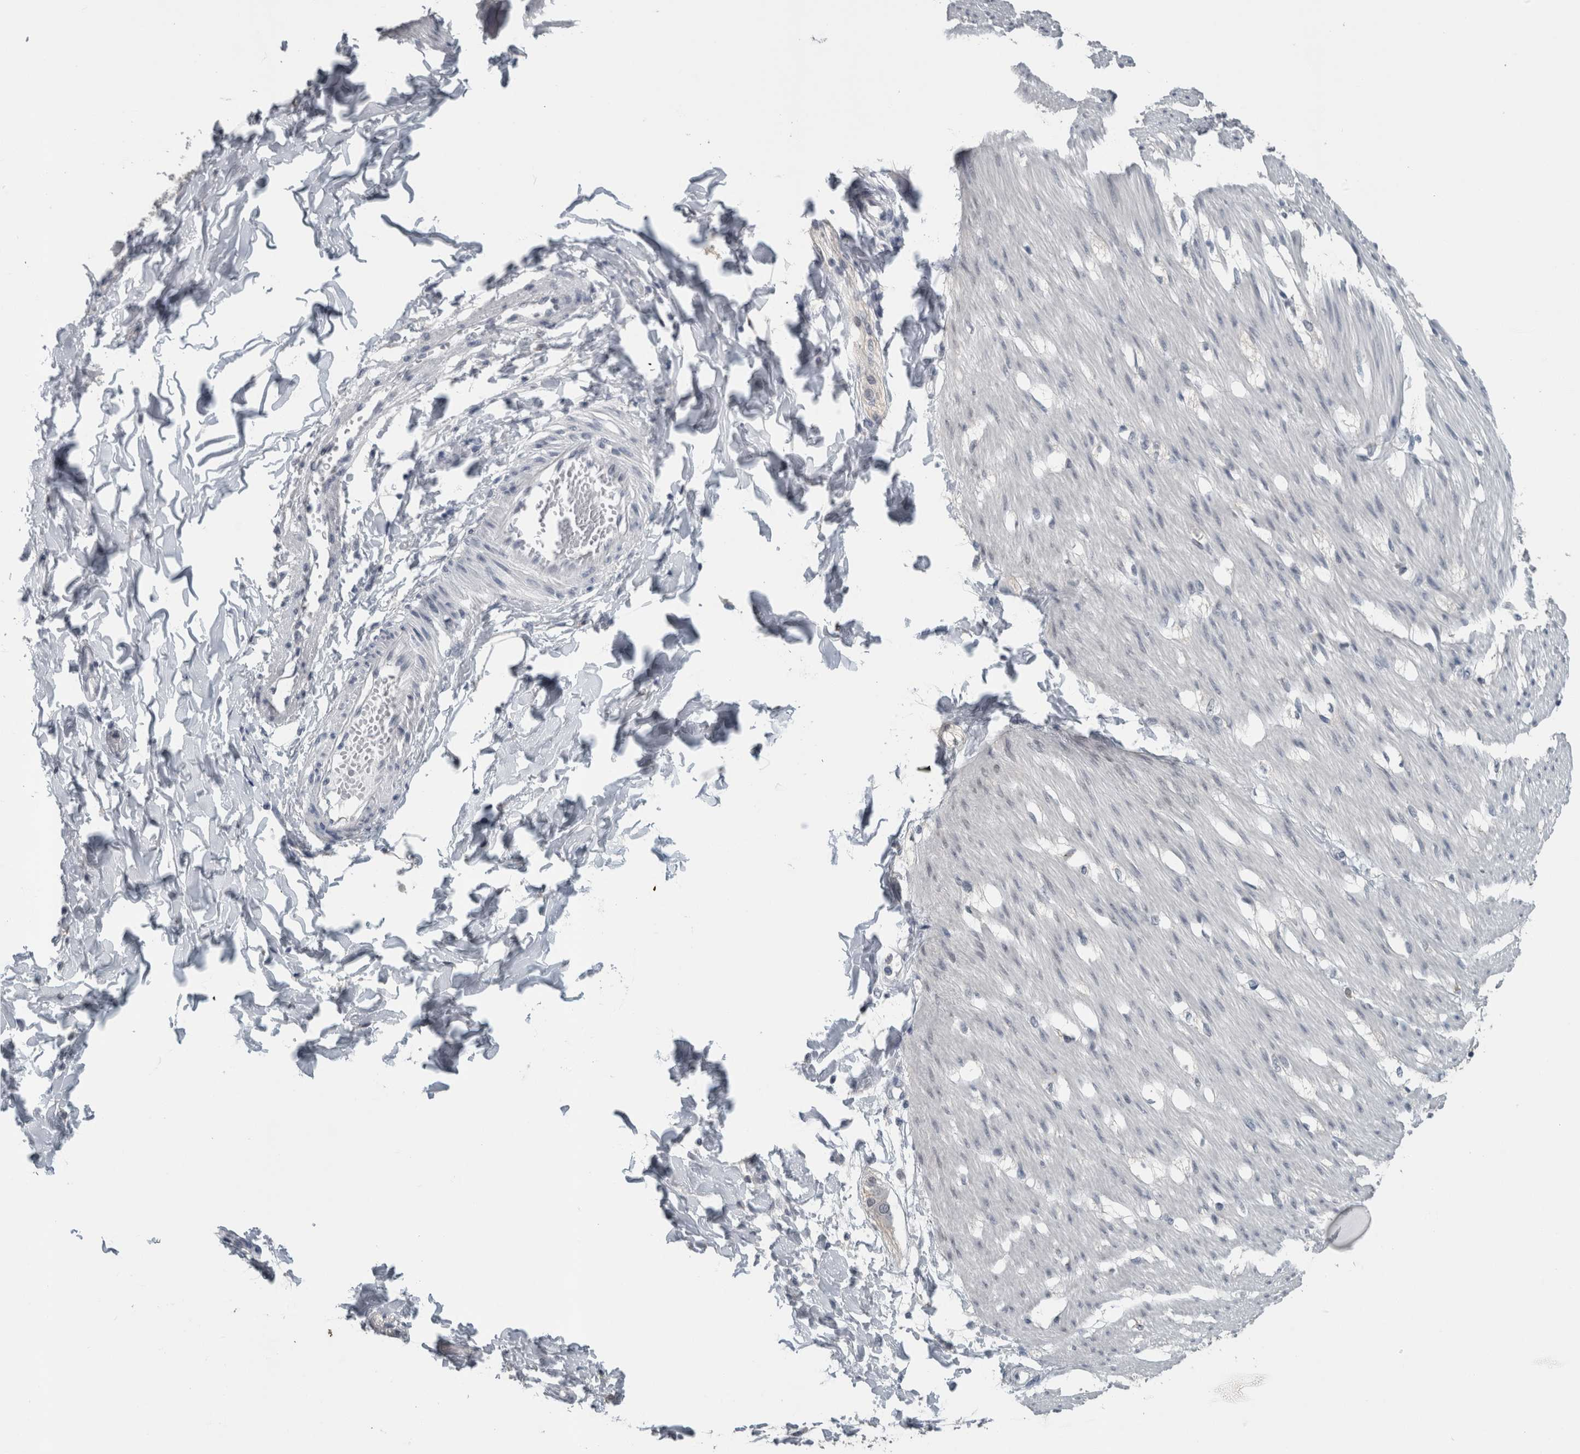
{"staining": {"intensity": "negative", "quantity": "none", "location": "none"}, "tissue": "smooth muscle", "cell_type": "Smooth muscle cells", "image_type": "normal", "snomed": [{"axis": "morphology", "description": "Normal tissue, NOS"}, {"axis": "morphology", "description": "Adenocarcinoma, NOS"}, {"axis": "topography", "description": "Smooth muscle"}, {"axis": "topography", "description": "Colon"}], "caption": "IHC histopathology image of normal smooth muscle: human smooth muscle stained with DAB (3,3'-diaminobenzidine) shows no significant protein staining in smooth muscle cells.", "gene": "ACSF2", "patient": {"sex": "male", "age": 14}}